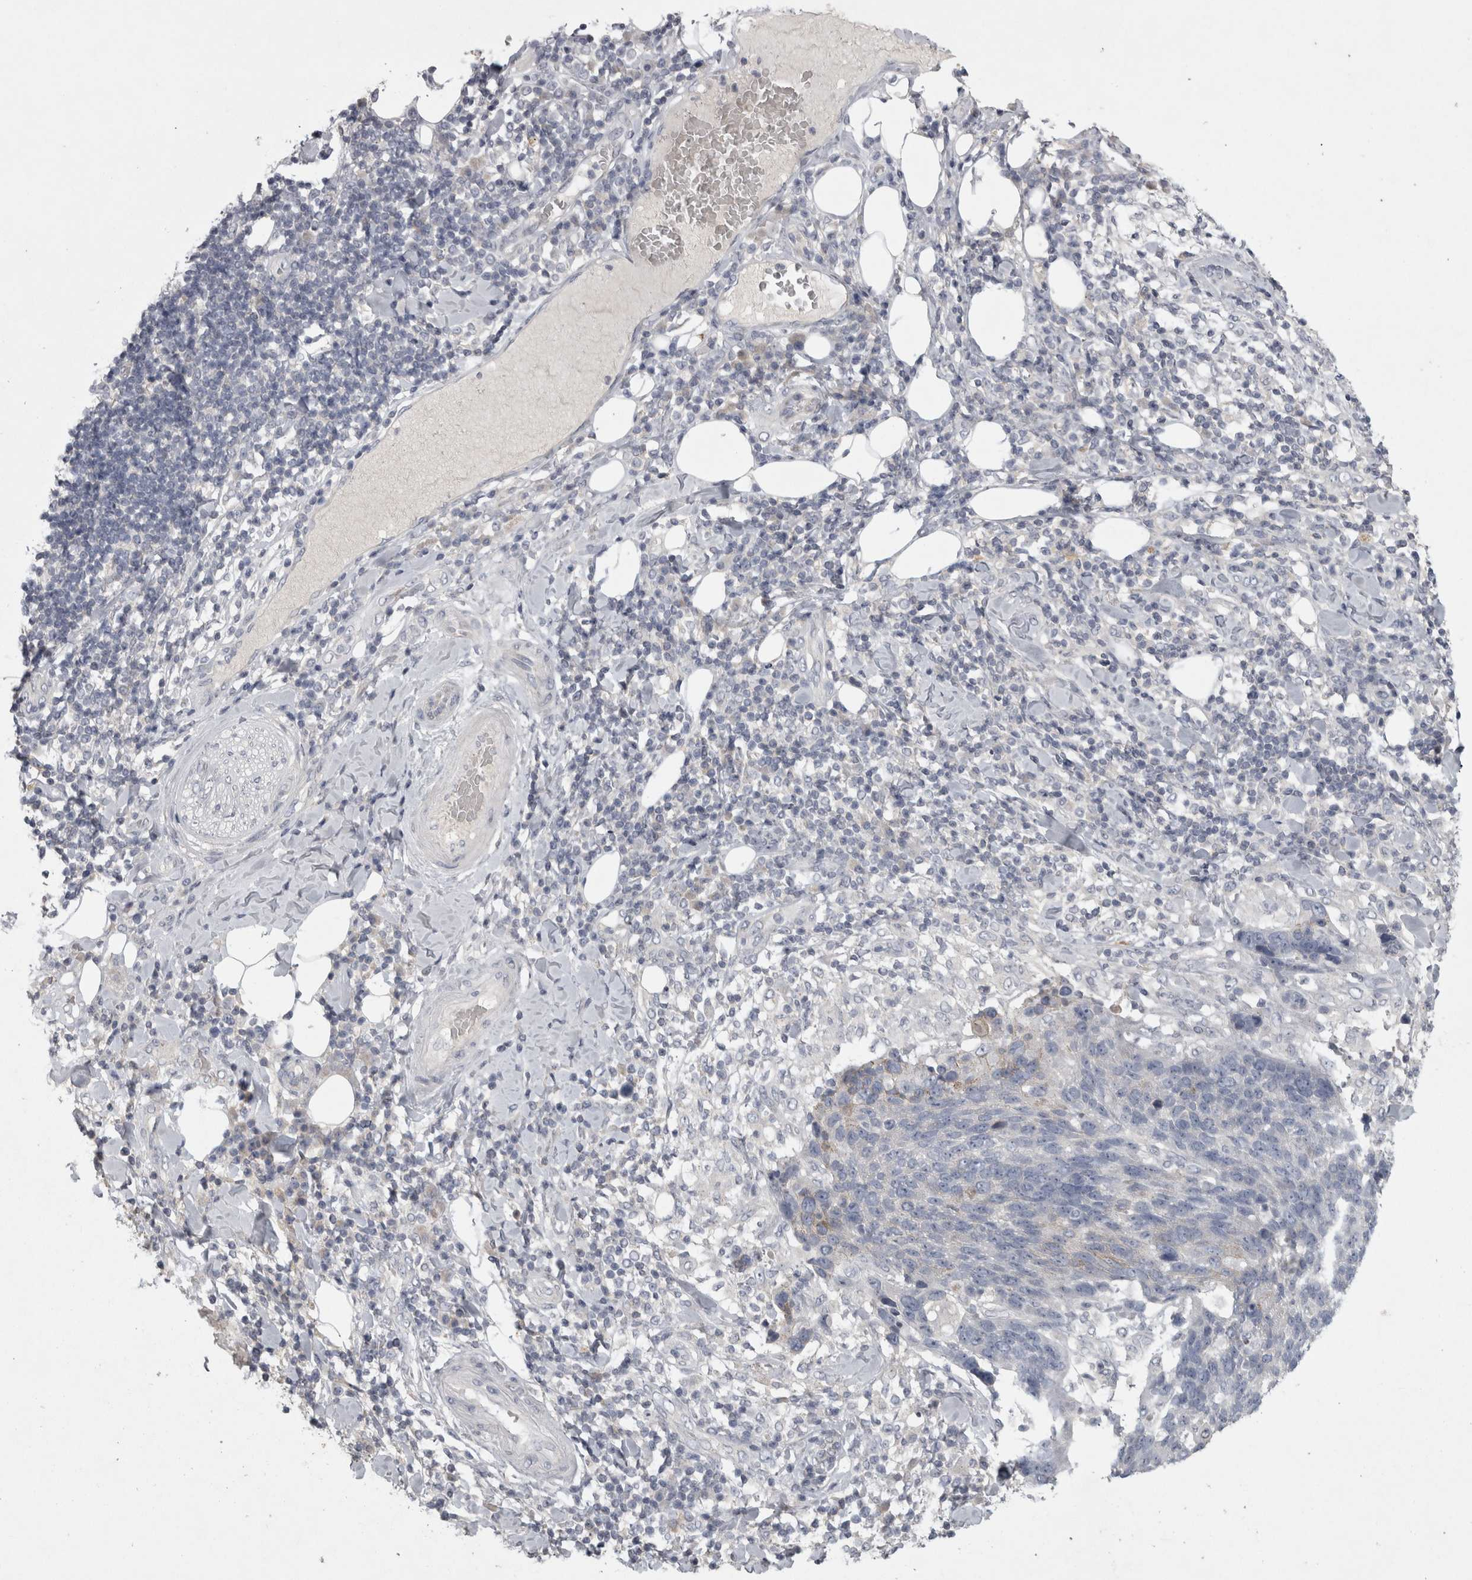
{"staining": {"intensity": "weak", "quantity": "<25%", "location": "cytoplasmic/membranous"}, "tissue": "lung cancer", "cell_type": "Tumor cells", "image_type": "cancer", "snomed": [{"axis": "morphology", "description": "Squamous cell carcinoma, NOS"}, {"axis": "topography", "description": "Lung"}], "caption": "Immunohistochemistry micrograph of neoplastic tissue: lung cancer (squamous cell carcinoma) stained with DAB (3,3'-diaminobenzidine) displays no significant protein staining in tumor cells.", "gene": "ENPP7", "patient": {"sex": "male", "age": 66}}